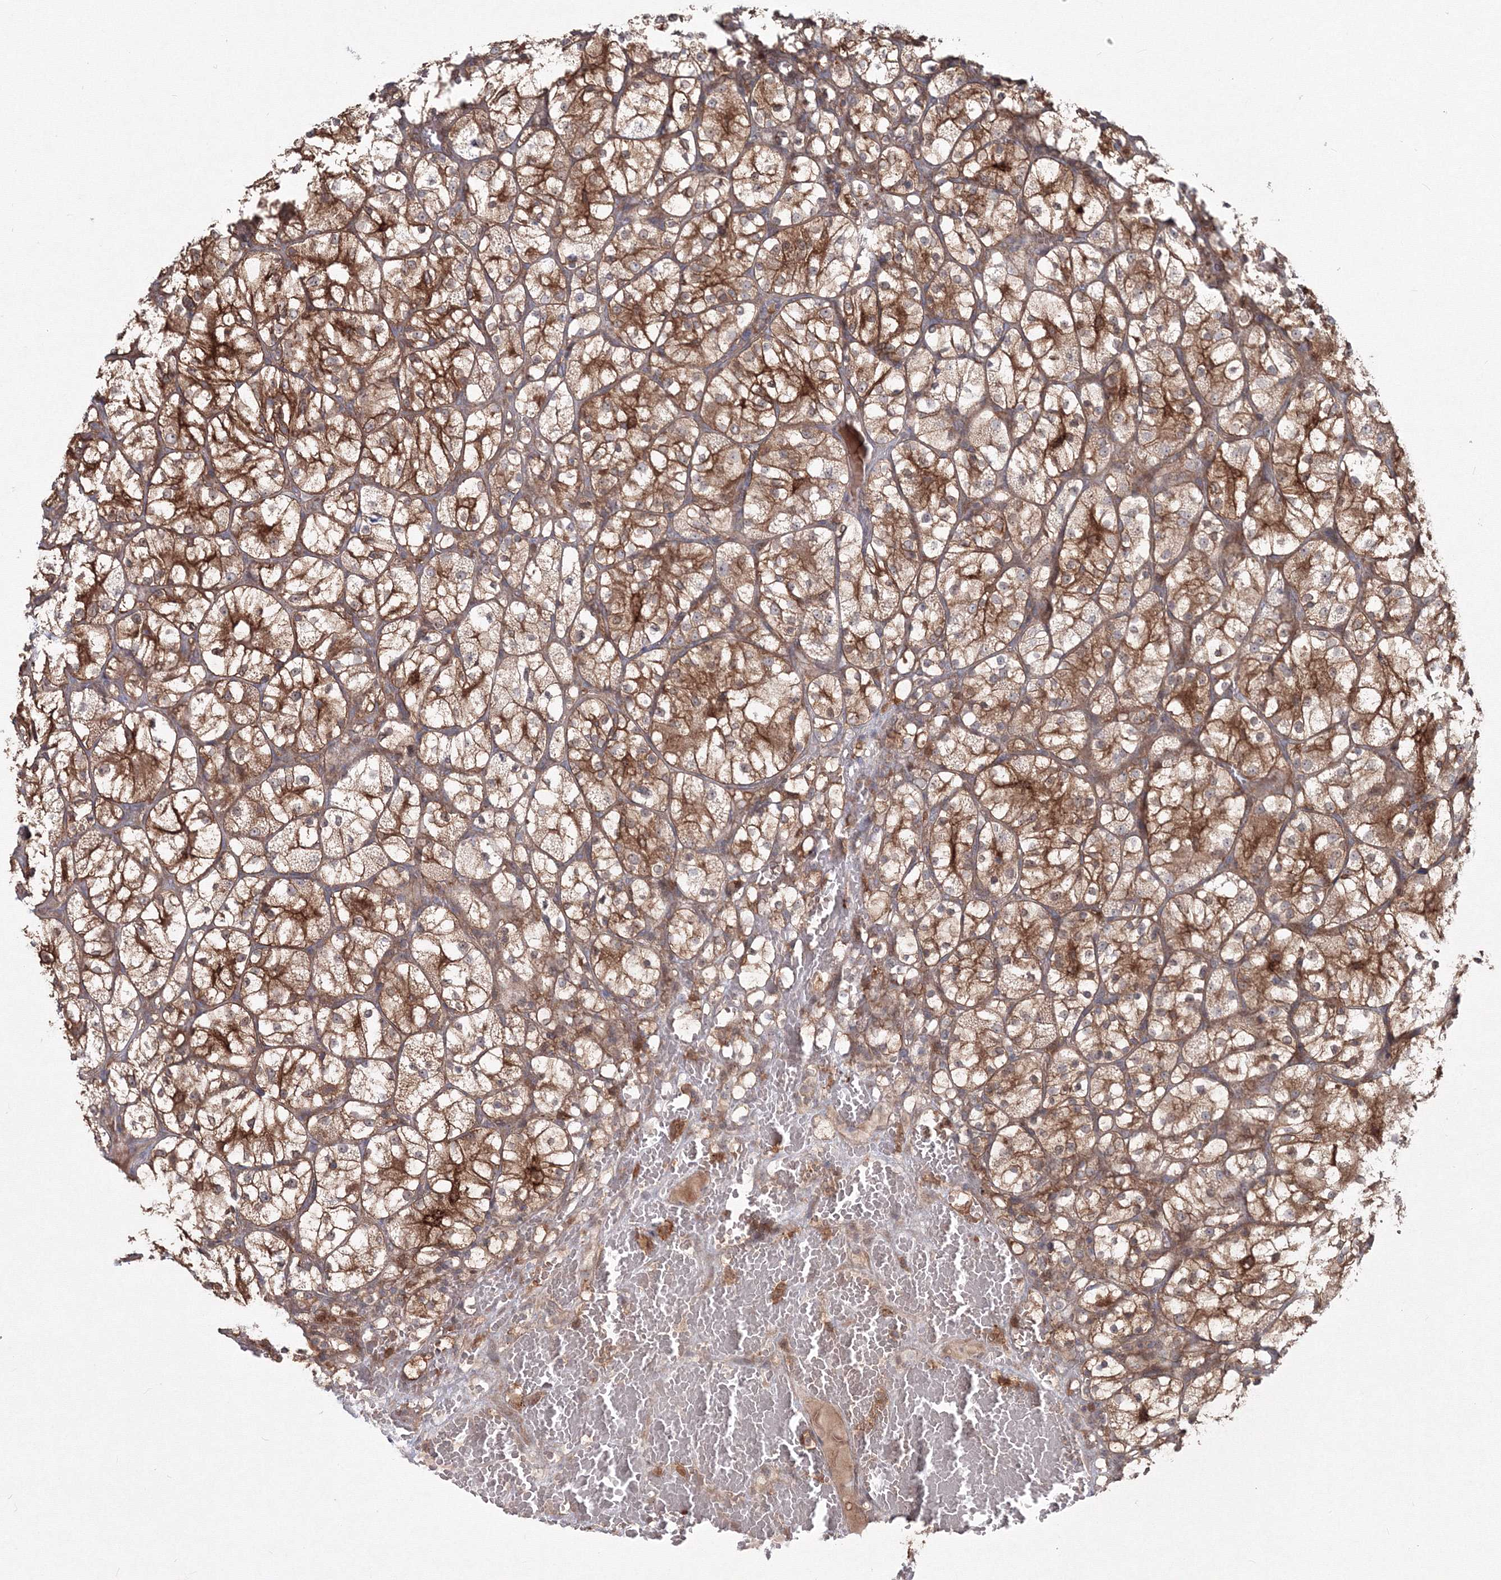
{"staining": {"intensity": "moderate", "quantity": ">75%", "location": "cytoplasmic/membranous"}, "tissue": "renal cancer", "cell_type": "Tumor cells", "image_type": "cancer", "snomed": [{"axis": "morphology", "description": "Adenocarcinoma, NOS"}, {"axis": "topography", "description": "Kidney"}], "caption": "Human renal cancer stained for a protein (brown) shows moderate cytoplasmic/membranous positive staining in about >75% of tumor cells.", "gene": "MKRN2", "patient": {"sex": "female", "age": 69}}